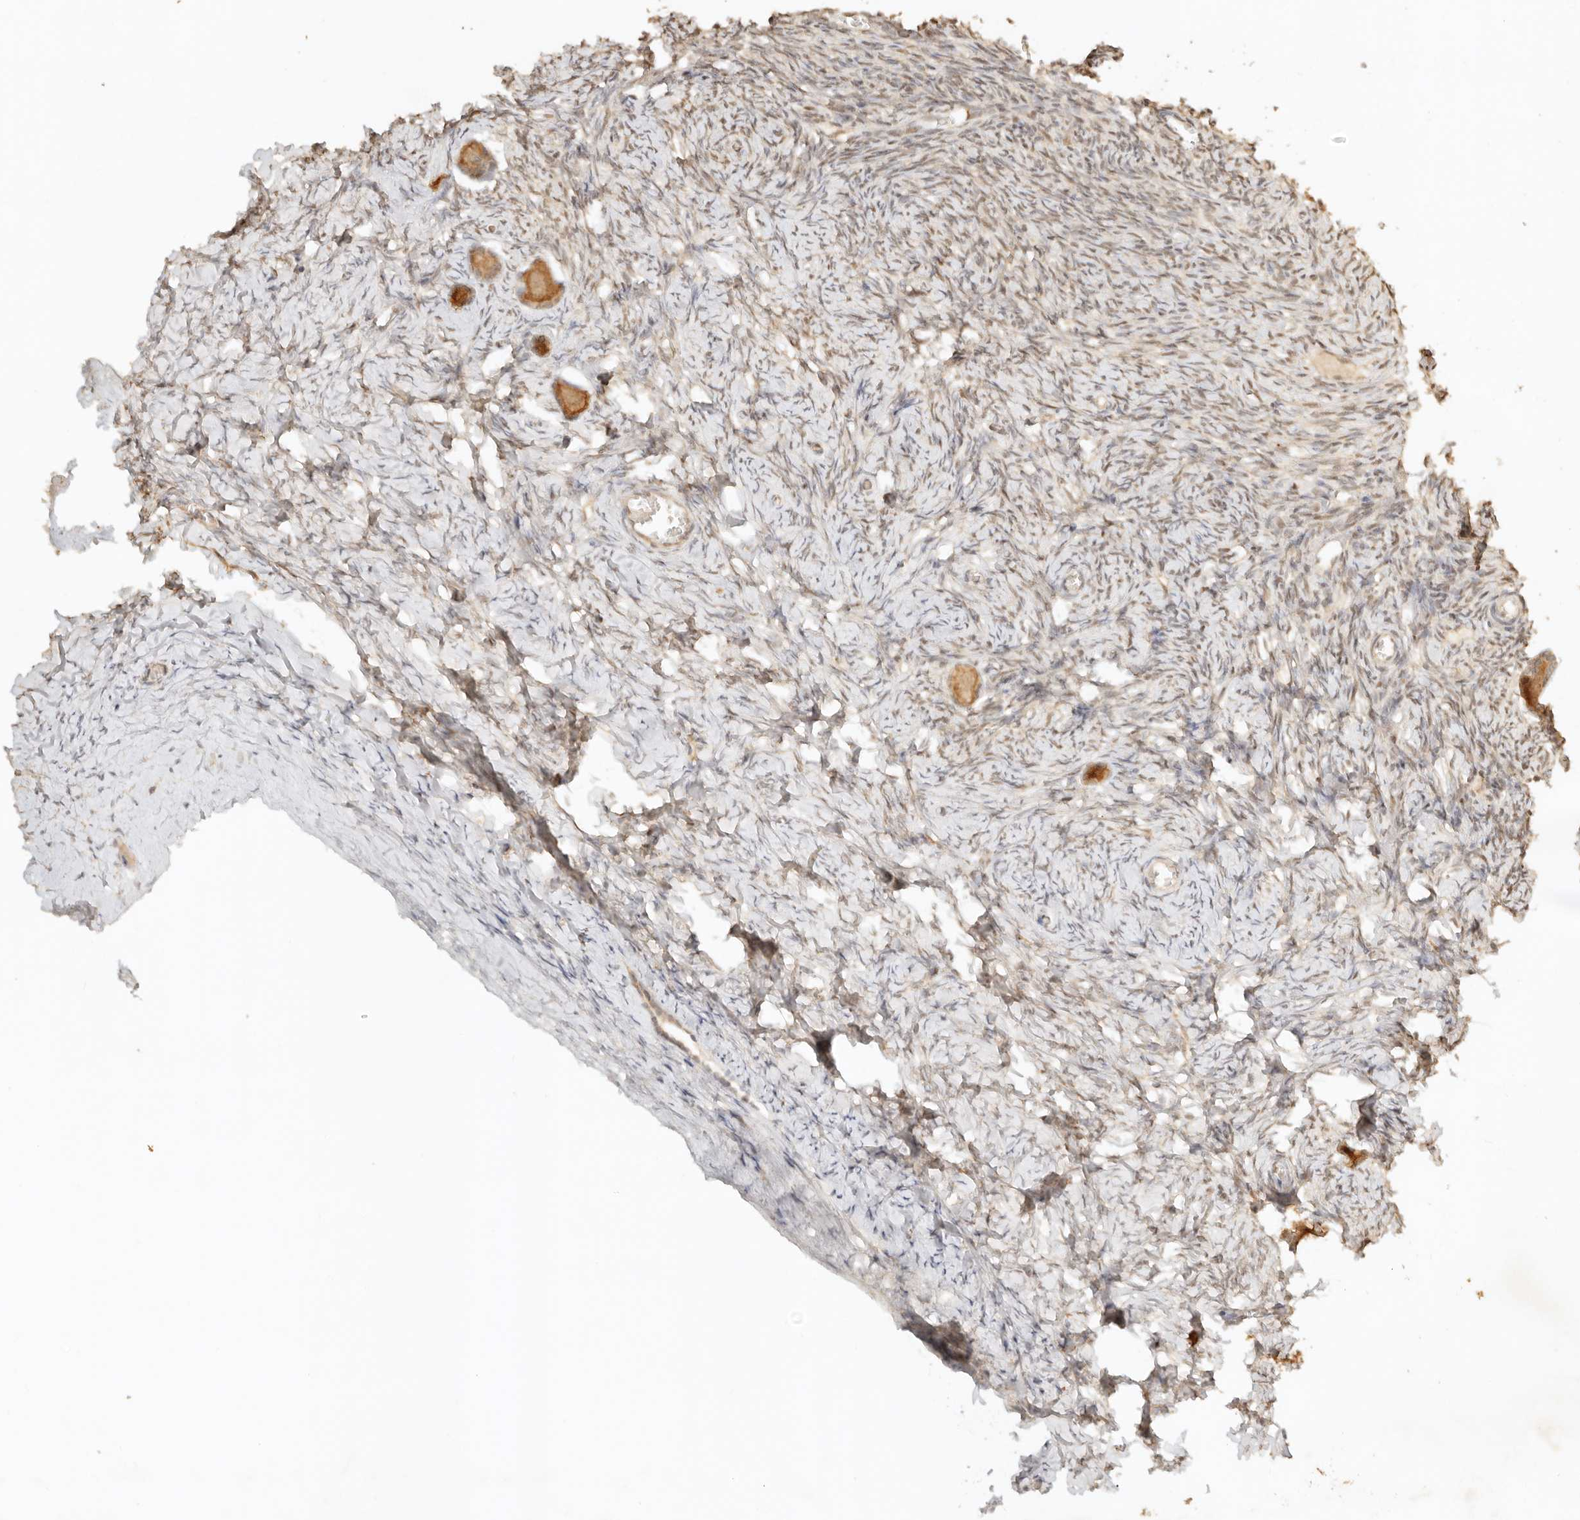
{"staining": {"intensity": "moderate", "quantity": ">75%", "location": "cytoplasmic/membranous"}, "tissue": "ovary", "cell_type": "Follicle cells", "image_type": "normal", "snomed": [{"axis": "morphology", "description": "Normal tissue, NOS"}, {"axis": "topography", "description": "Ovary"}], "caption": "Moderate cytoplasmic/membranous expression for a protein is appreciated in approximately >75% of follicle cells of normal ovary using IHC.", "gene": "KIF2B", "patient": {"sex": "female", "age": 27}}